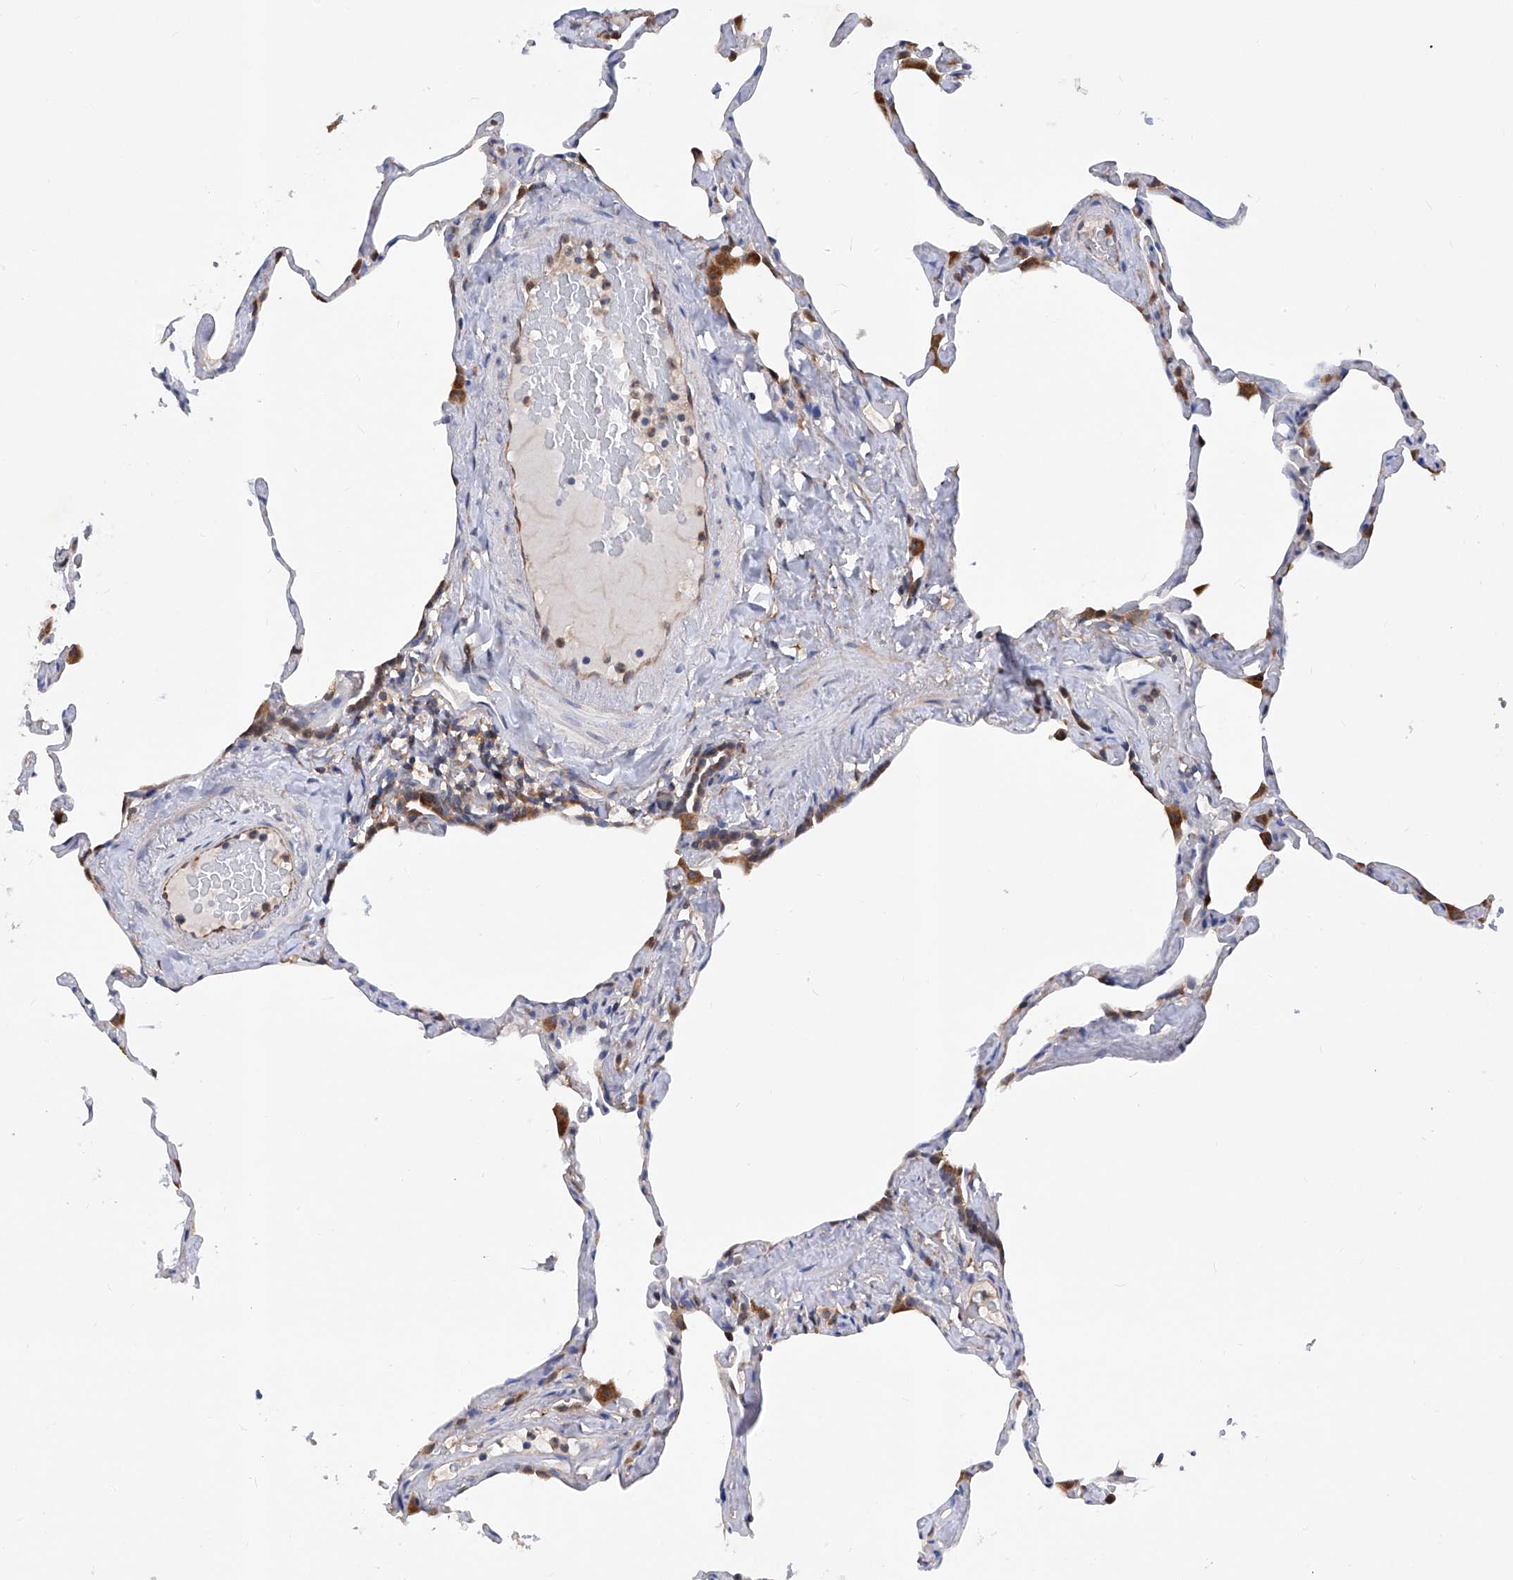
{"staining": {"intensity": "moderate", "quantity": "<25%", "location": "cytoplasmic/membranous"}, "tissue": "lung", "cell_type": "Alveolar cells", "image_type": "normal", "snomed": [{"axis": "morphology", "description": "Normal tissue, NOS"}, {"axis": "topography", "description": "Lung"}], "caption": "This image reveals immunohistochemistry staining of benign human lung, with low moderate cytoplasmic/membranous staining in about <25% of alveolar cells.", "gene": "SPATA20", "patient": {"sex": "male", "age": 65}}